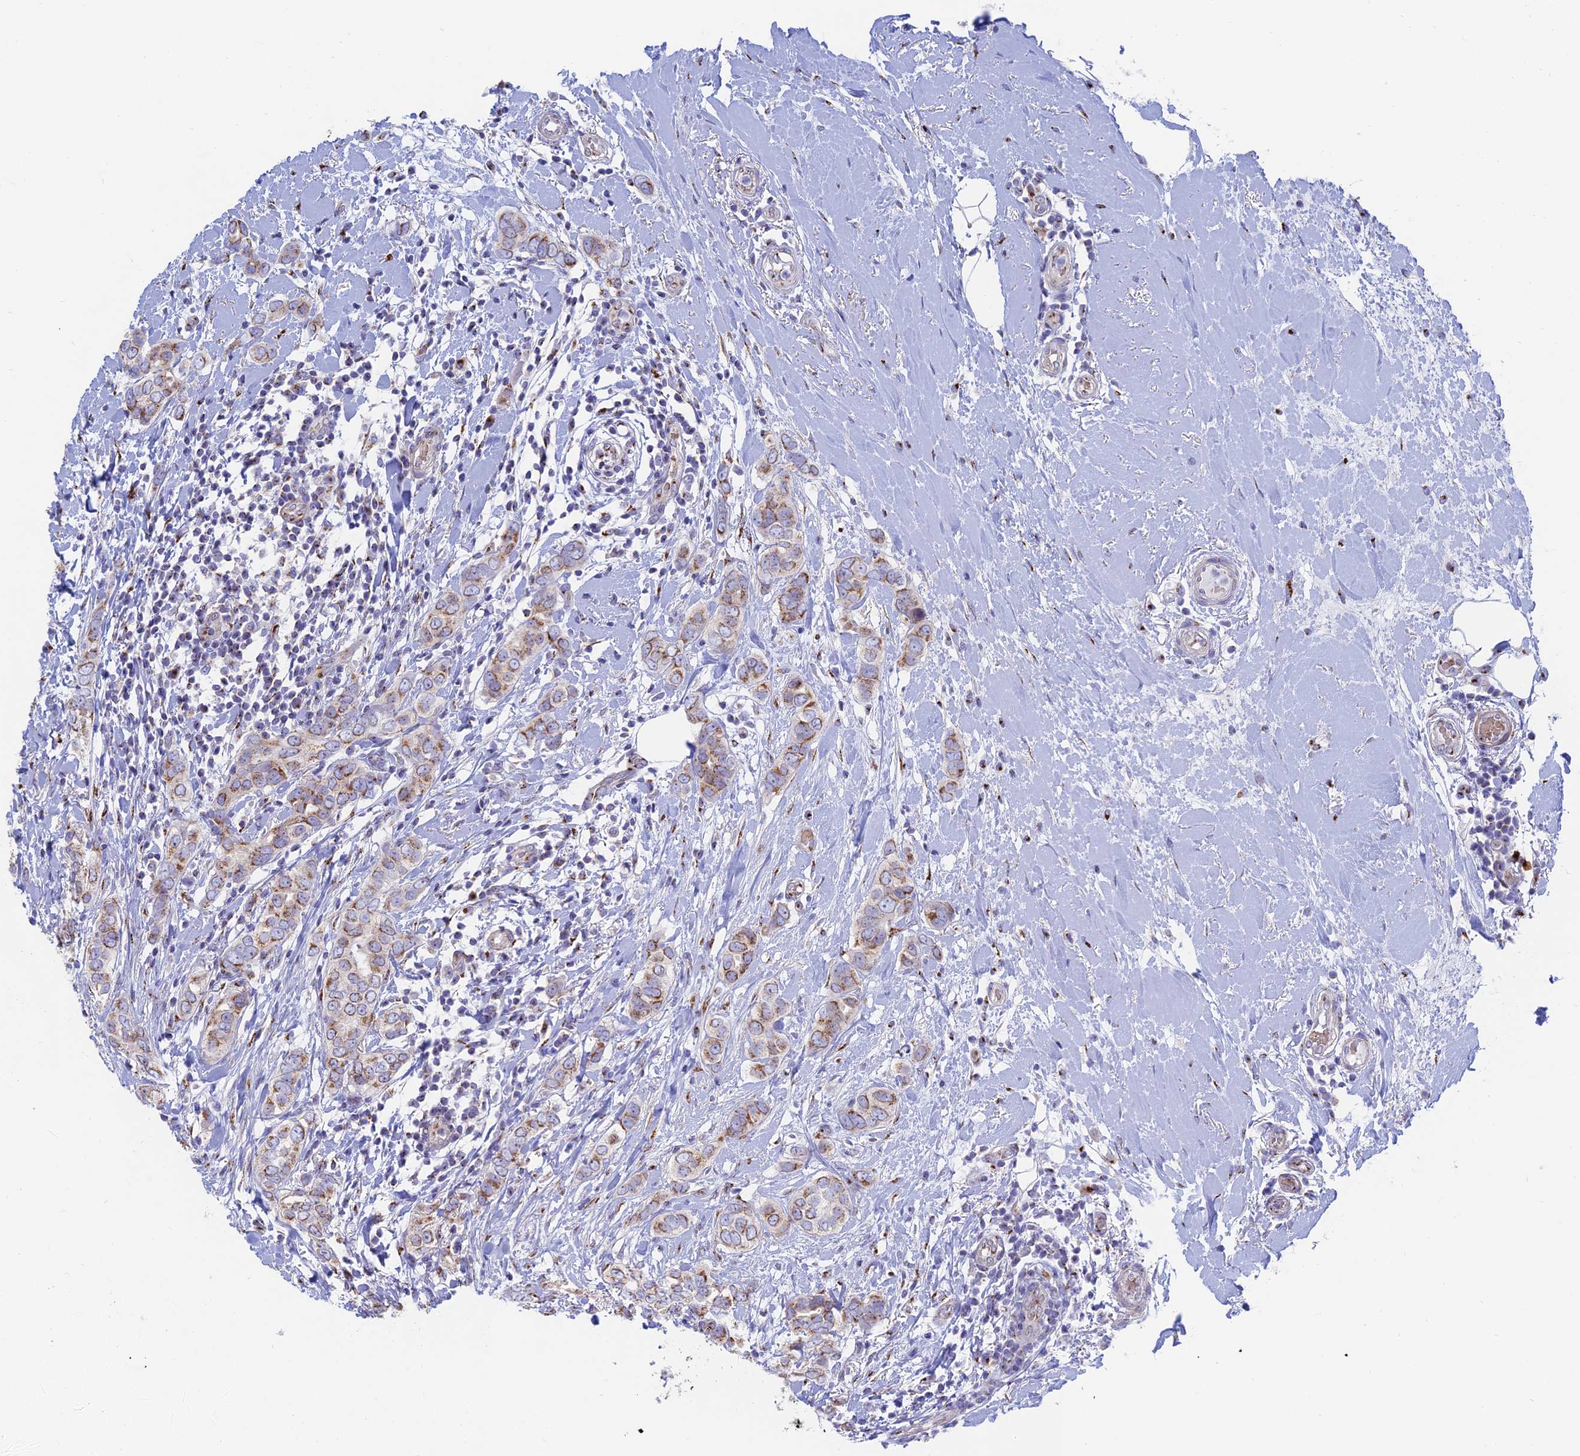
{"staining": {"intensity": "moderate", "quantity": "25%-75%", "location": "cytoplasmic/membranous"}, "tissue": "breast cancer", "cell_type": "Tumor cells", "image_type": "cancer", "snomed": [{"axis": "morphology", "description": "Lobular carcinoma"}, {"axis": "topography", "description": "Breast"}], "caption": "Tumor cells display medium levels of moderate cytoplasmic/membranous staining in approximately 25%-75% of cells in breast cancer.", "gene": "HS2ST1", "patient": {"sex": "female", "age": 51}}